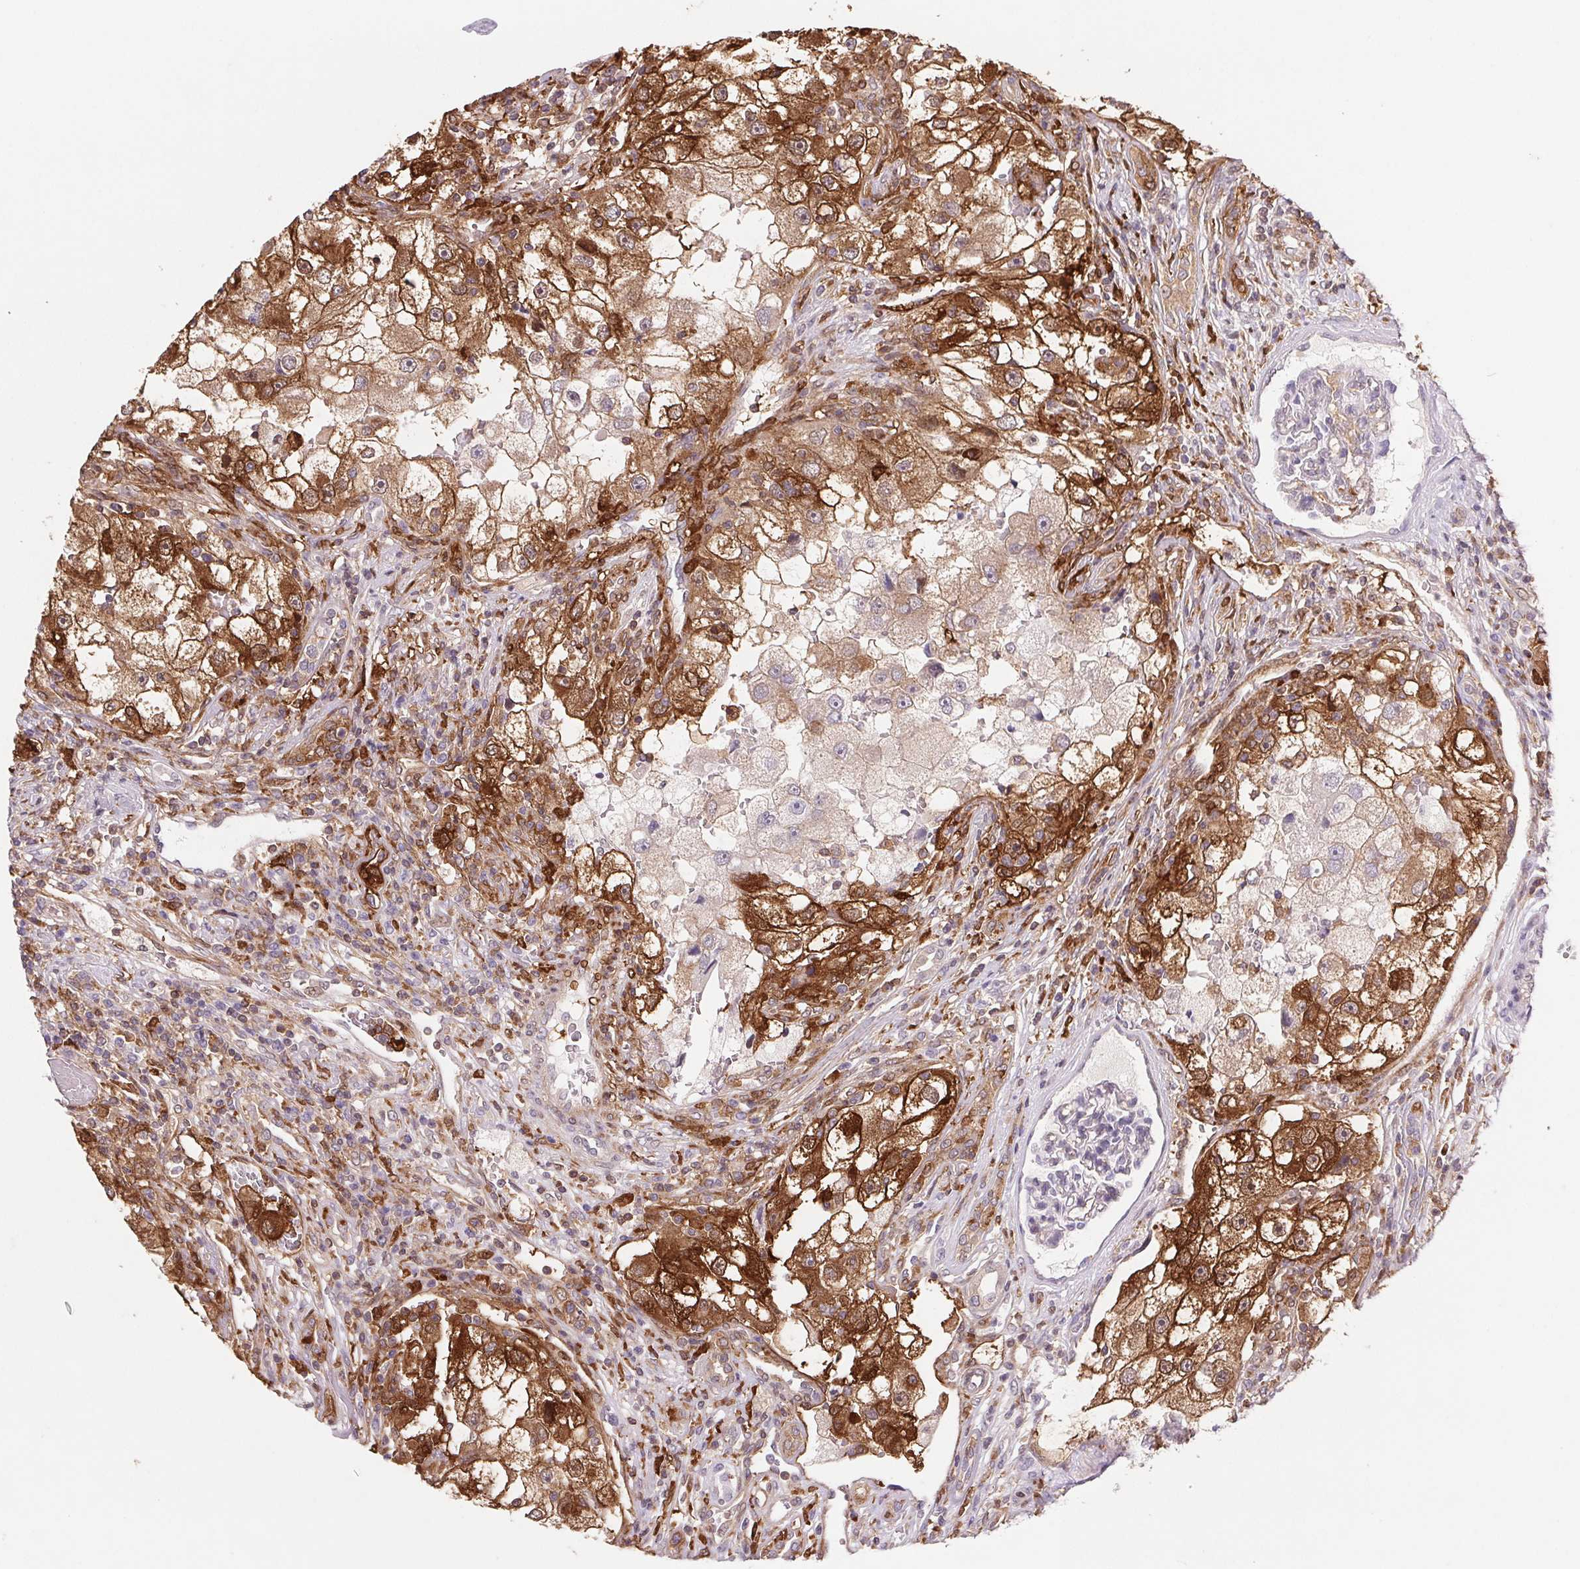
{"staining": {"intensity": "strong", "quantity": "25%-75%", "location": "cytoplasmic/membranous"}, "tissue": "renal cancer", "cell_type": "Tumor cells", "image_type": "cancer", "snomed": [{"axis": "morphology", "description": "Adenocarcinoma, NOS"}, {"axis": "topography", "description": "Kidney"}], "caption": "Brown immunohistochemical staining in adenocarcinoma (renal) displays strong cytoplasmic/membranous positivity in approximately 25%-75% of tumor cells. The staining was performed using DAB, with brown indicating positive protein expression. Nuclei are stained blue with hematoxylin.", "gene": "GBP1", "patient": {"sex": "male", "age": 63}}